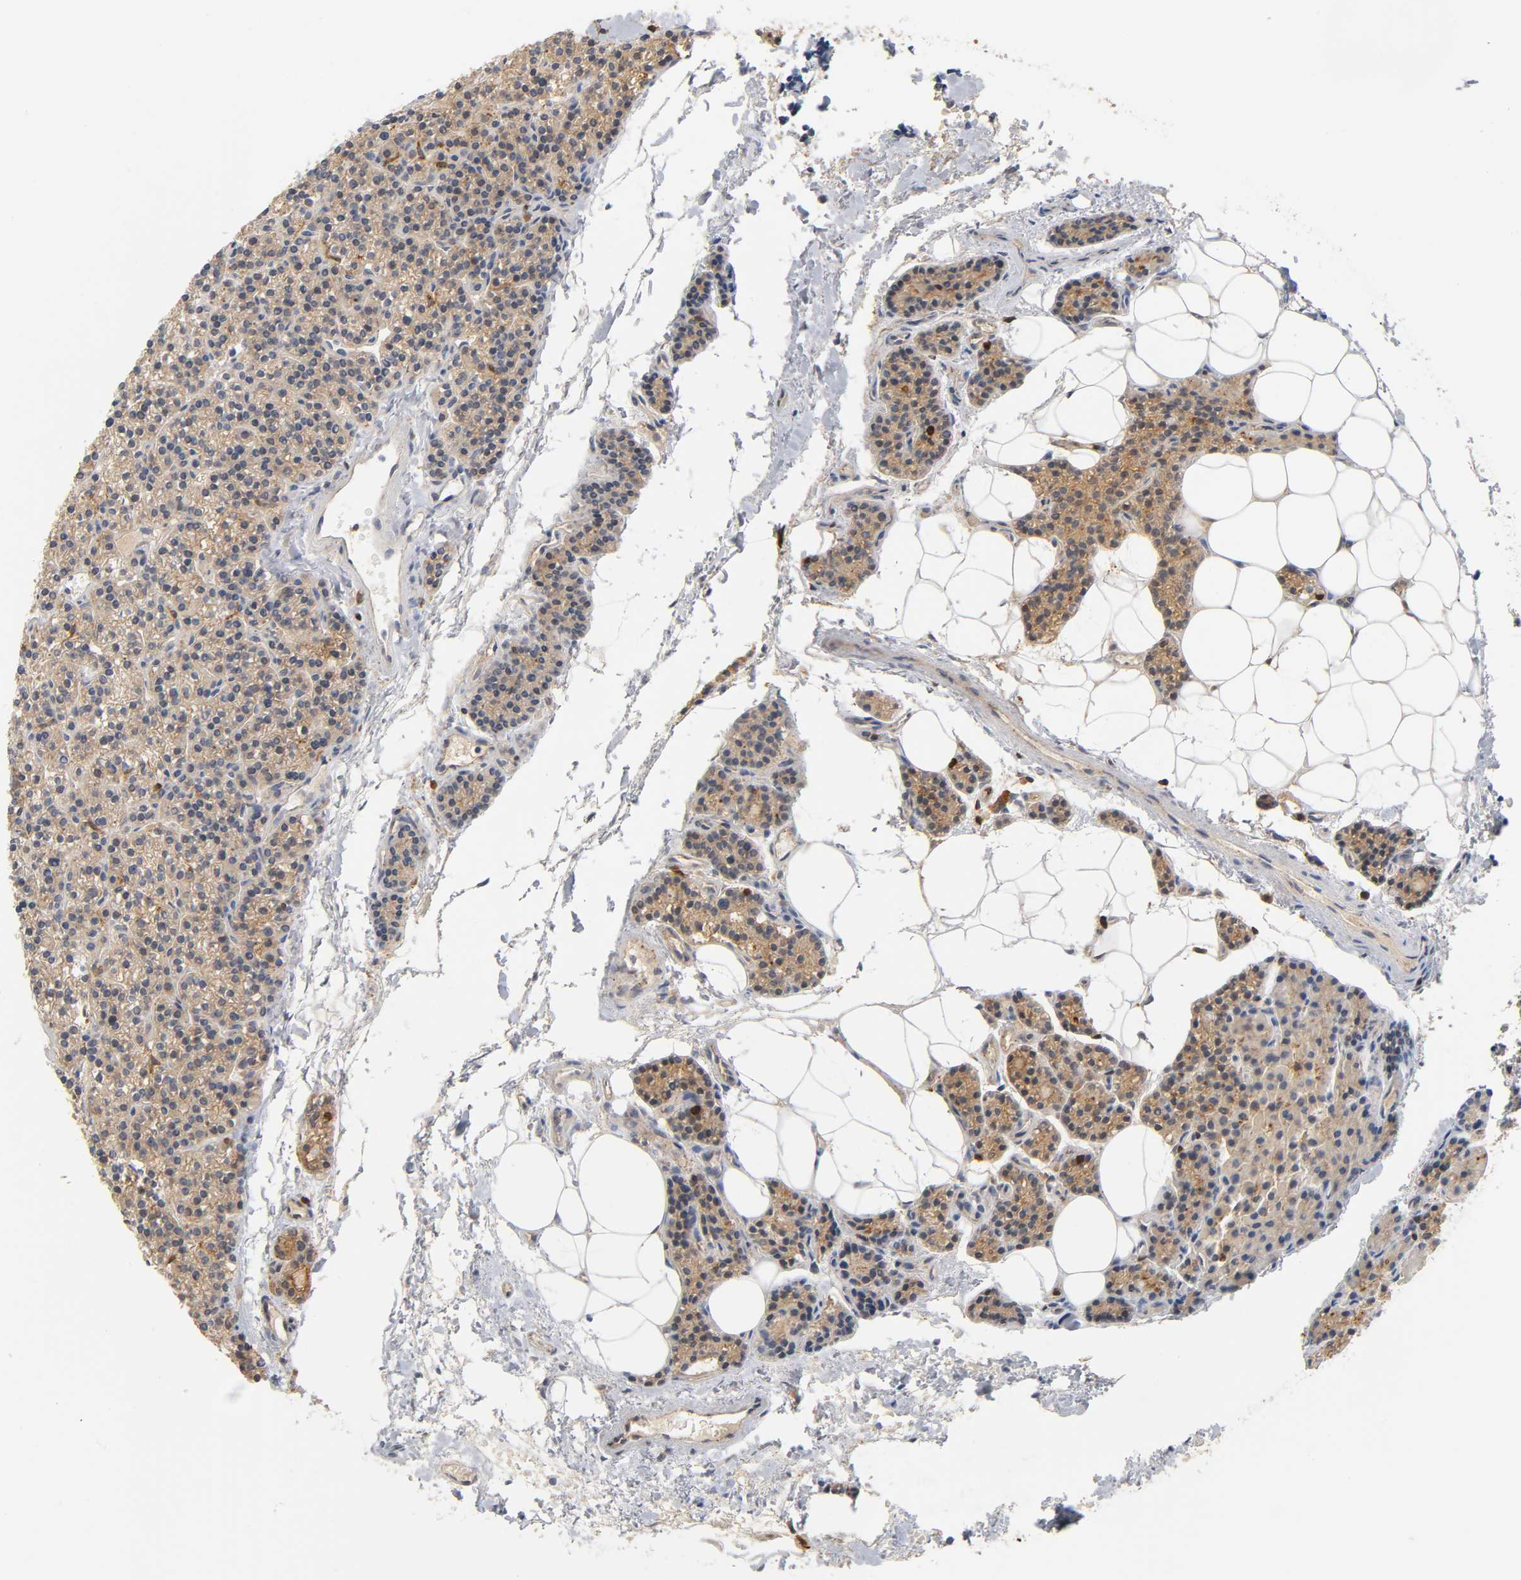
{"staining": {"intensity": "weak", "quantity": "25%-75%", "location": "cytoplasmic/membranous,nuclear"}, "tissue": "parathyroid gland", "cell_type": "Glandular cells", "image_type": "normal", "snomed": [{"axis": "morphology", "description": "Normal tissue, NOS"}, {"axis": "topography", "description": "Parathyroid gland"}], "caption": "Weak cytoplasmic/membranous,nuclear expression is present in approximately 25%-75% of glandular cells in normal parathyroid gland. (IHC, brightfield microscopy, high magnification).", "gene": "UCKL1", "patient": {"sex": "female", "age": 50}}